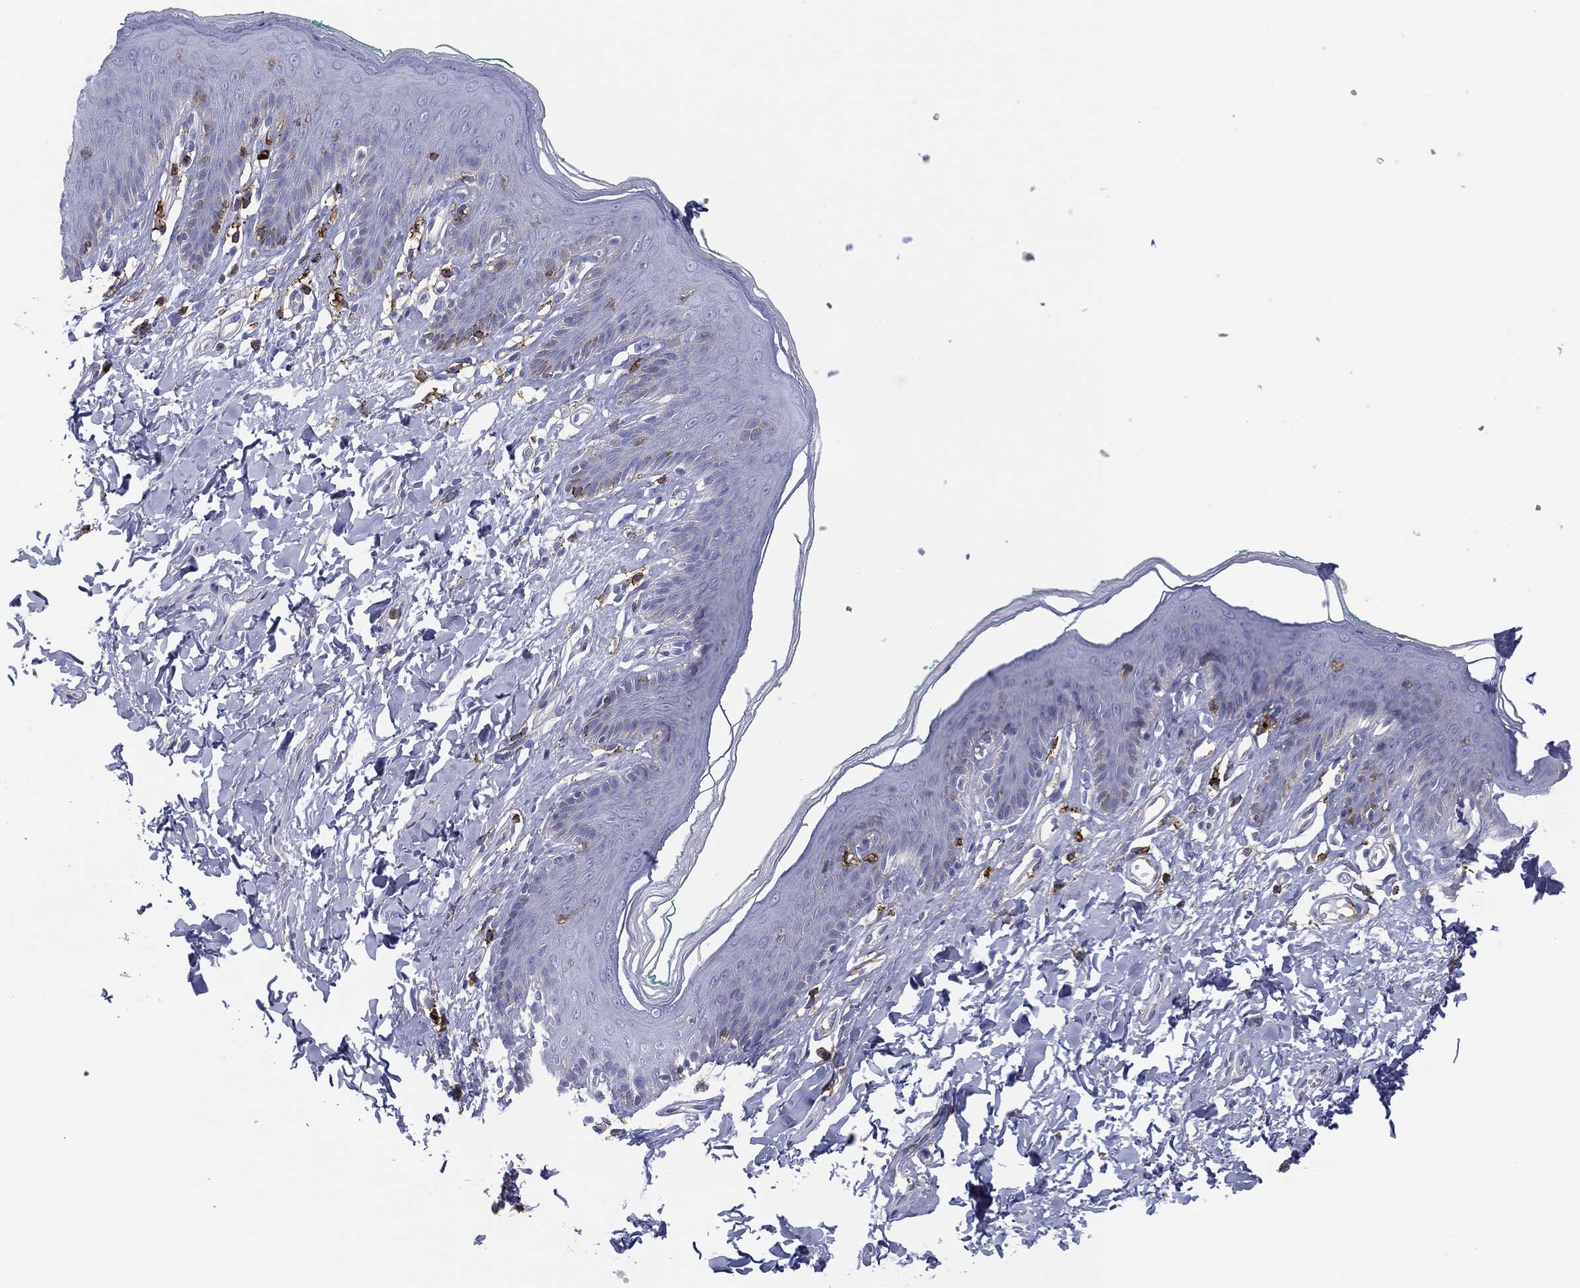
{"staining": {"intensity": "negative", "quantity": "none", "location": "none"}, "tissue": "skin", "cell_type": "Epidermal cells", "image_type": "normal", "snomed": [{"axis": "morphology", "description": "Normal tissue, NOS"}, {"axis": "topography", "description": "Vulva"}], "caption": "DAB (3,3'-diaminobenzidine) immunohistochemical staining of benign human skin reveals no significant positivity in epidermal cells. The staining is performed using DAB brown chromogen with nuclei counter-stained in using hematoxylin.", "gene": "SELPLG", "patient": {"sex": "female", "age": 66}}